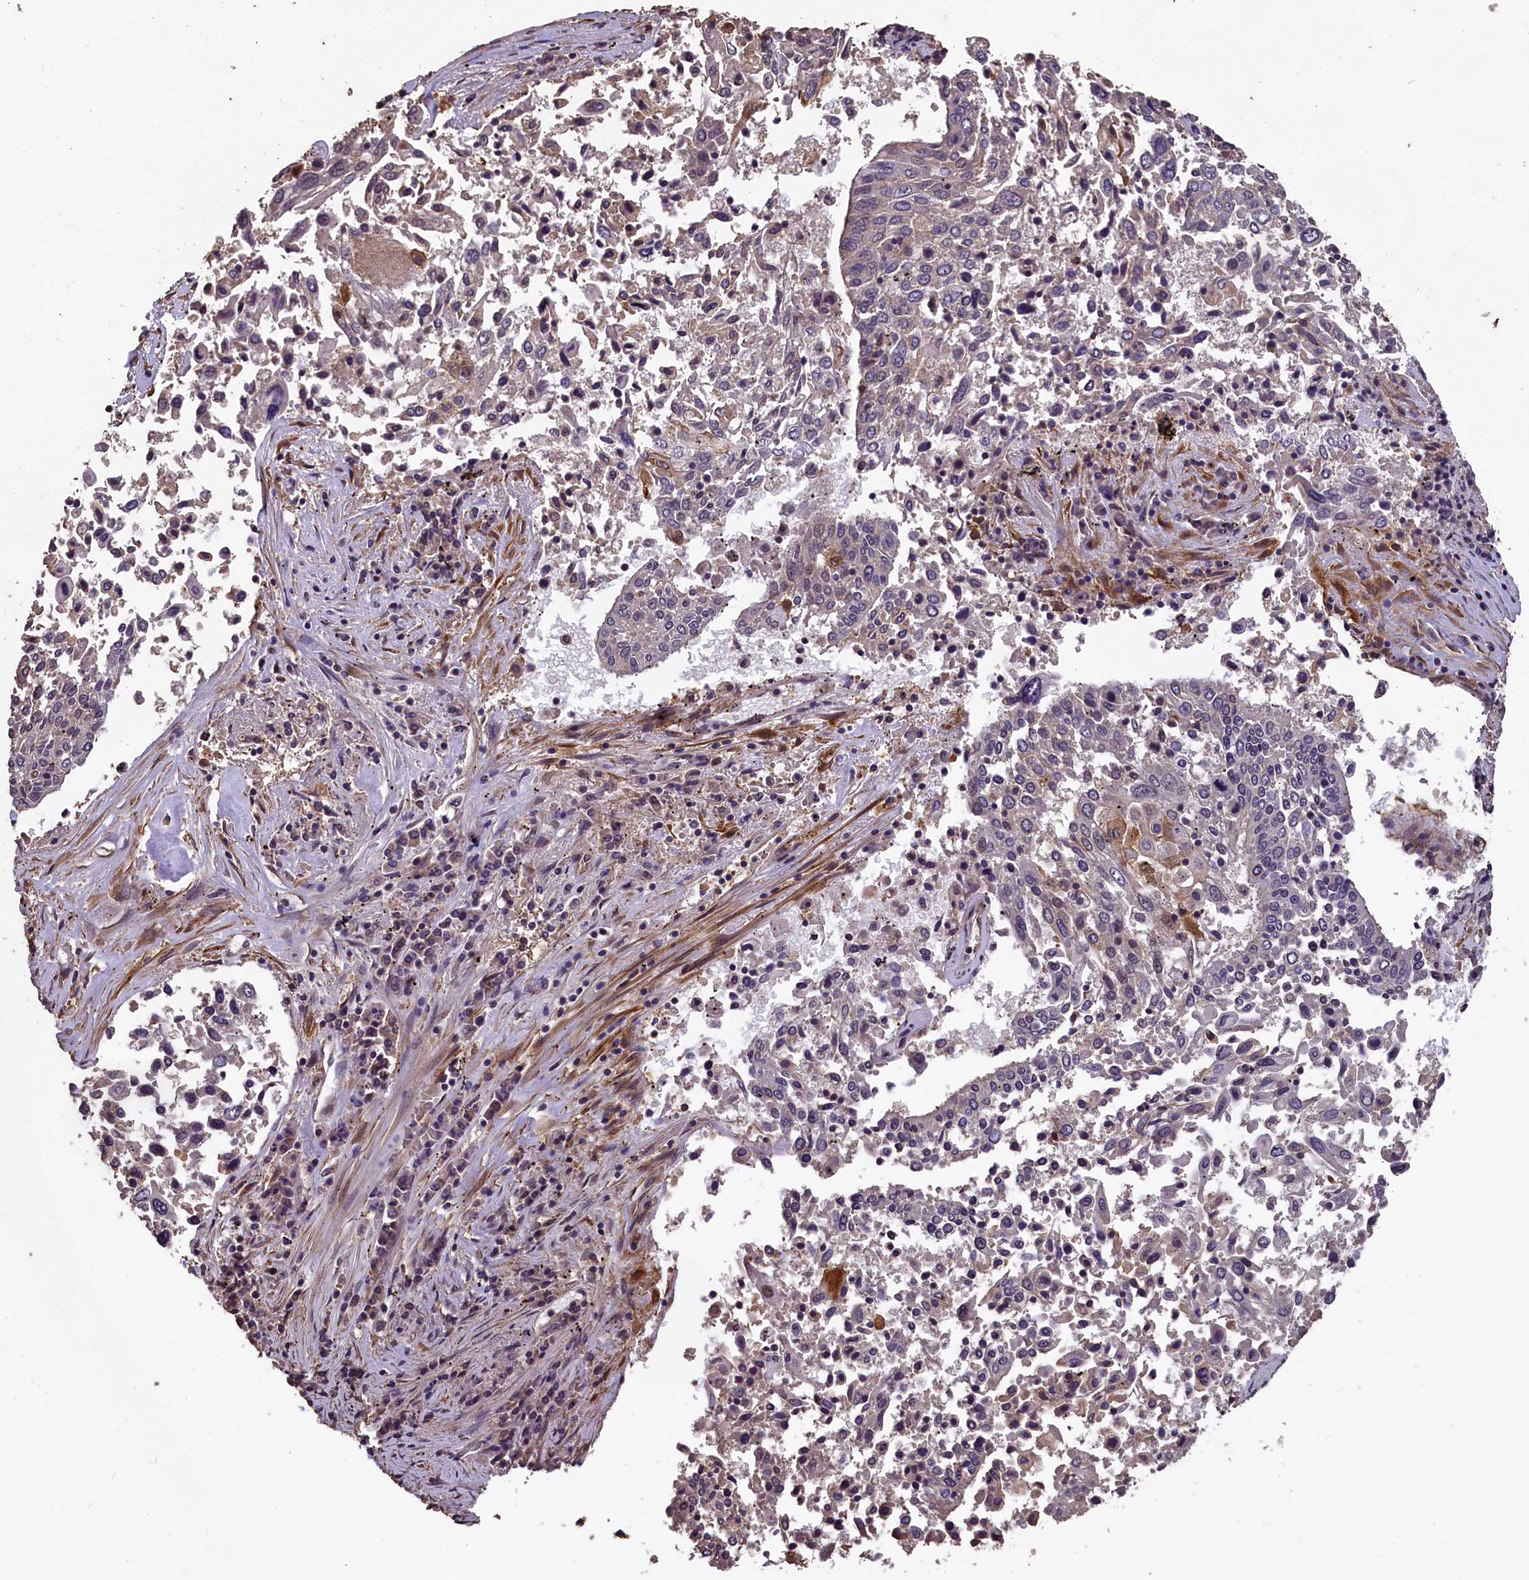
{"staining": {"intensity": "negative", "quantity": "none", "location": "none"}, "tissue": "lung cancer", "cell_type": "Tumor cells", "image_type": "cancer", "snomed": [{"axis": "morphology", "description": "Squamous cell carcinoma, NOS"}, {"axis": "topography", "description": "Lung"}], "caption": "A photomicrograph of lung squamous cell carcinoma stained for a protein shows no brown staining in tumor cells.", "gene": "CHD9", "patient": {"sex": "male", "age": 65}}